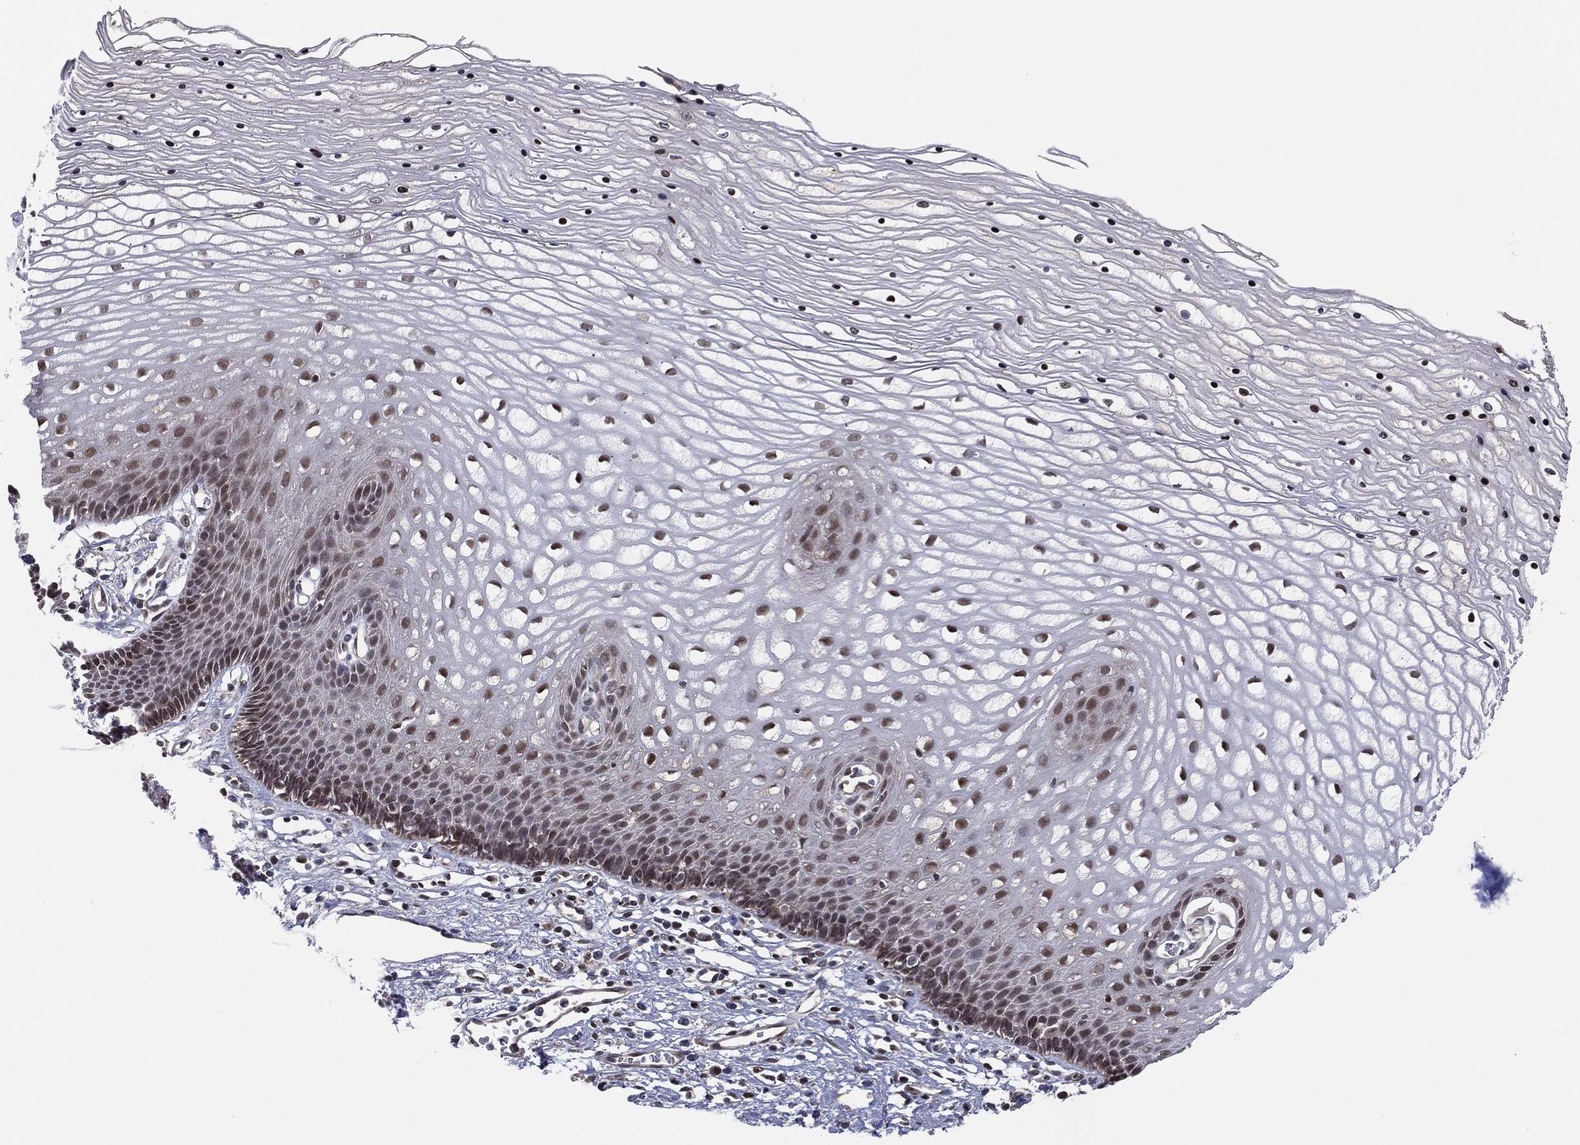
{"staining": {"intensity": "negative", "quantity": "none", "location": "none"}, "tissue": "cervix", "cell_type": "Glandular cells", "image_type": "normal", "snomed": [{"axis": "morphology", "description": "Normal tissue, NOS"}, {"axis": "topography", "description": "Cervix"}], "caption": "DAB (3,3'-diaminobenzidine) immunohistochemical staining of unremarkable human cervix shows no significant expression in glandular cells. The staining is performed using DAB brown chromogen with nuclei counter-stained in using hematoxylin.", "gene": "ICOSLG", "patient": {"sex": "female", "age": 35}}